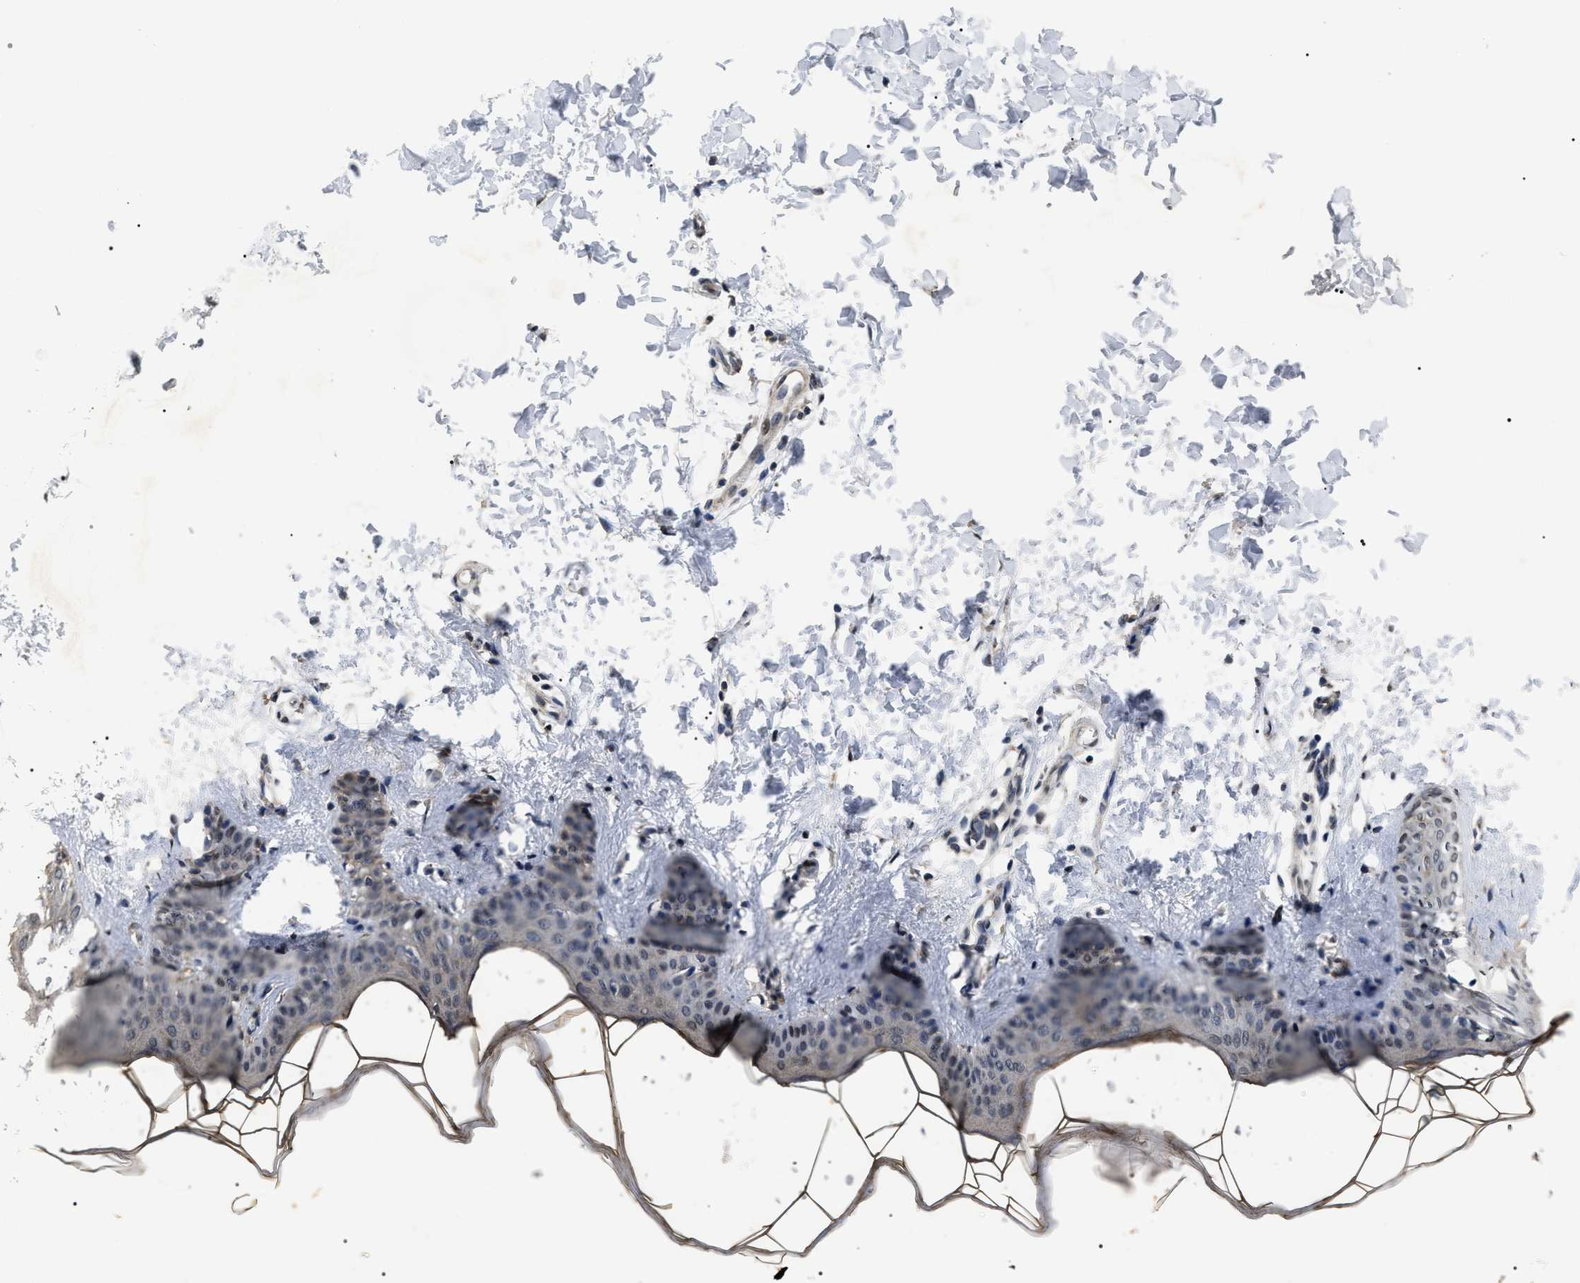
{"staining": {"intensity": "moderate", "quantity": ">75%", "location": "cytoplasmic/membranous"}, "tissue": "skin", "cell_type": "Fibroblasts", "image_type": "normal", "snomed": [{"axis": "morphology", "description": "Normal tissue, NOS"}, {"axis": "topography", "description": "Skin"}], "caption": "Brown immunohistochemical staining in normal skin displays moderate cytoplasmic/membranous staining in approximately >75% of fibroblasts.", "gene": "ANP32E", "patient": {"sex": "female", "age": 17}}